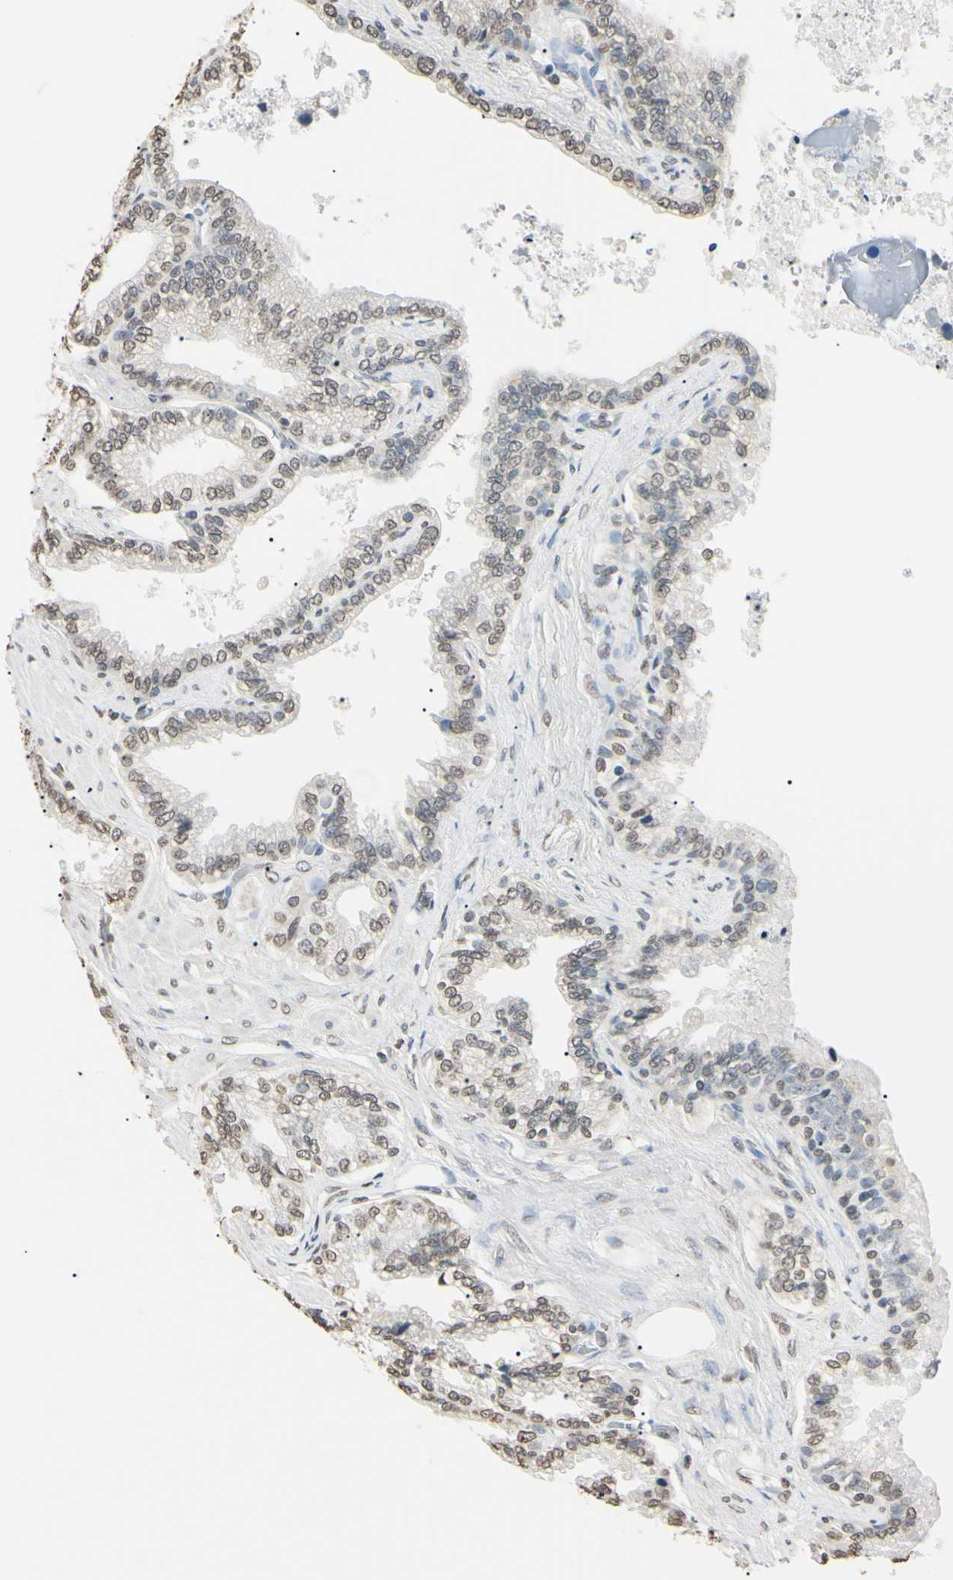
{"staining": {"intensity": "weak", "quantity": "<25%", "location": "nuclear"}, "tissue": "seminal vesicle", "cell_type": "Glandular cells", "image_type": "normal", "snomed": [{"axis": "morphology", "description": "Normal tissue, NOS"}, {"axis": "topography", "description": "Seminal veicle"}], "caption": "A high-resolution histopathology image shows immunohistochemistry (IHC) staining of normal seminal vesicle, which demonstrates no significant staining in glandular cells.", "gene": "CDC45", "patient": {"sex": "male", "age": 46}}